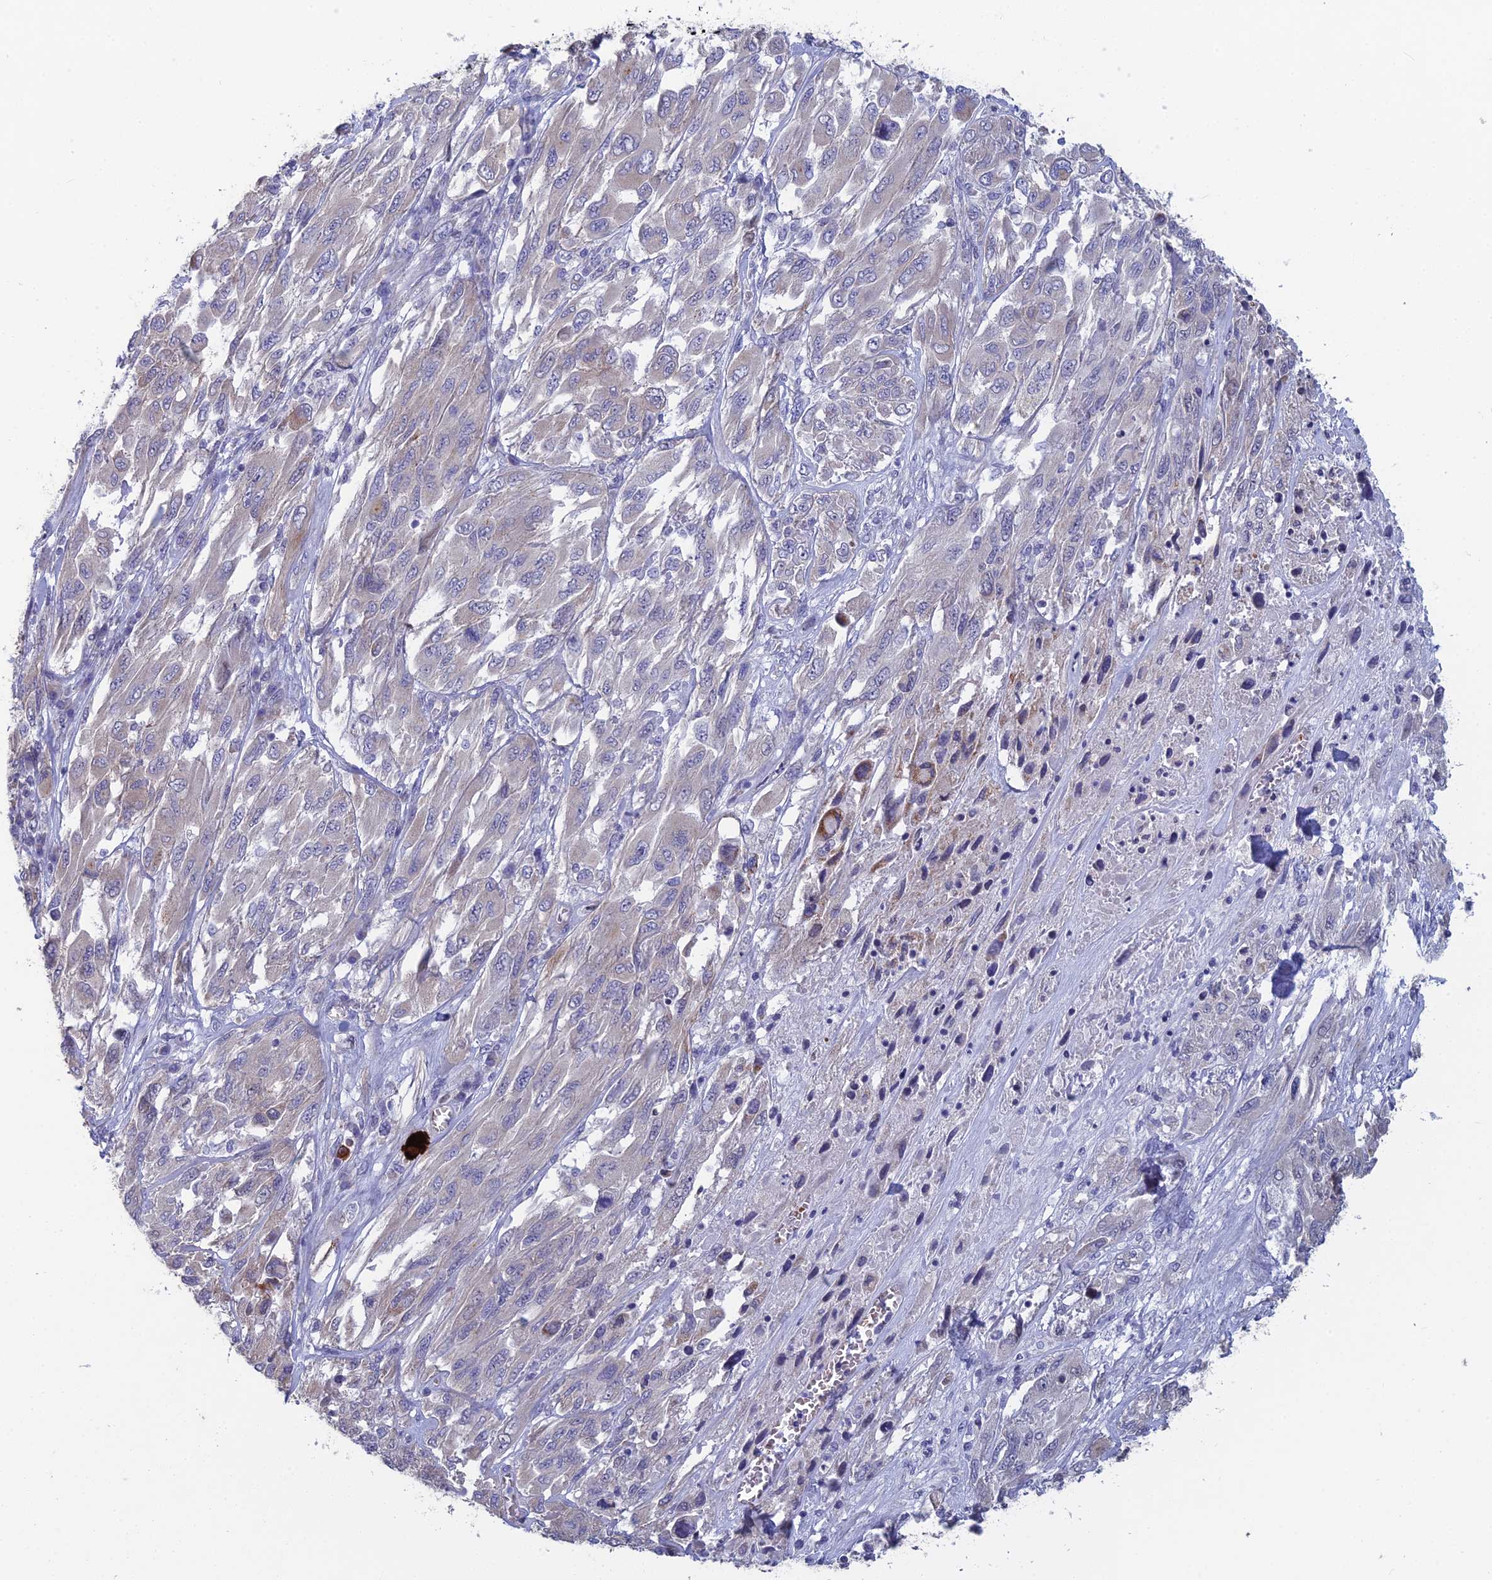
{"staining": {"intensity": "negative", "quantity": "none", "location": "none"}, "tissue": "melanoma", "cell_type": "Tumor cells", "image_type": "cancer", "snomed": [{"axis": "morphology", "description": "Malignant melanoma, NOS"}, {"axis": "topography", "description": "Skin"}], "caption": "Protein analysis of melanoma demonstrates no significant positivity in tumor cells.", "gene": "GIPC1", "patient": {"sex": "female", "age": 91}}